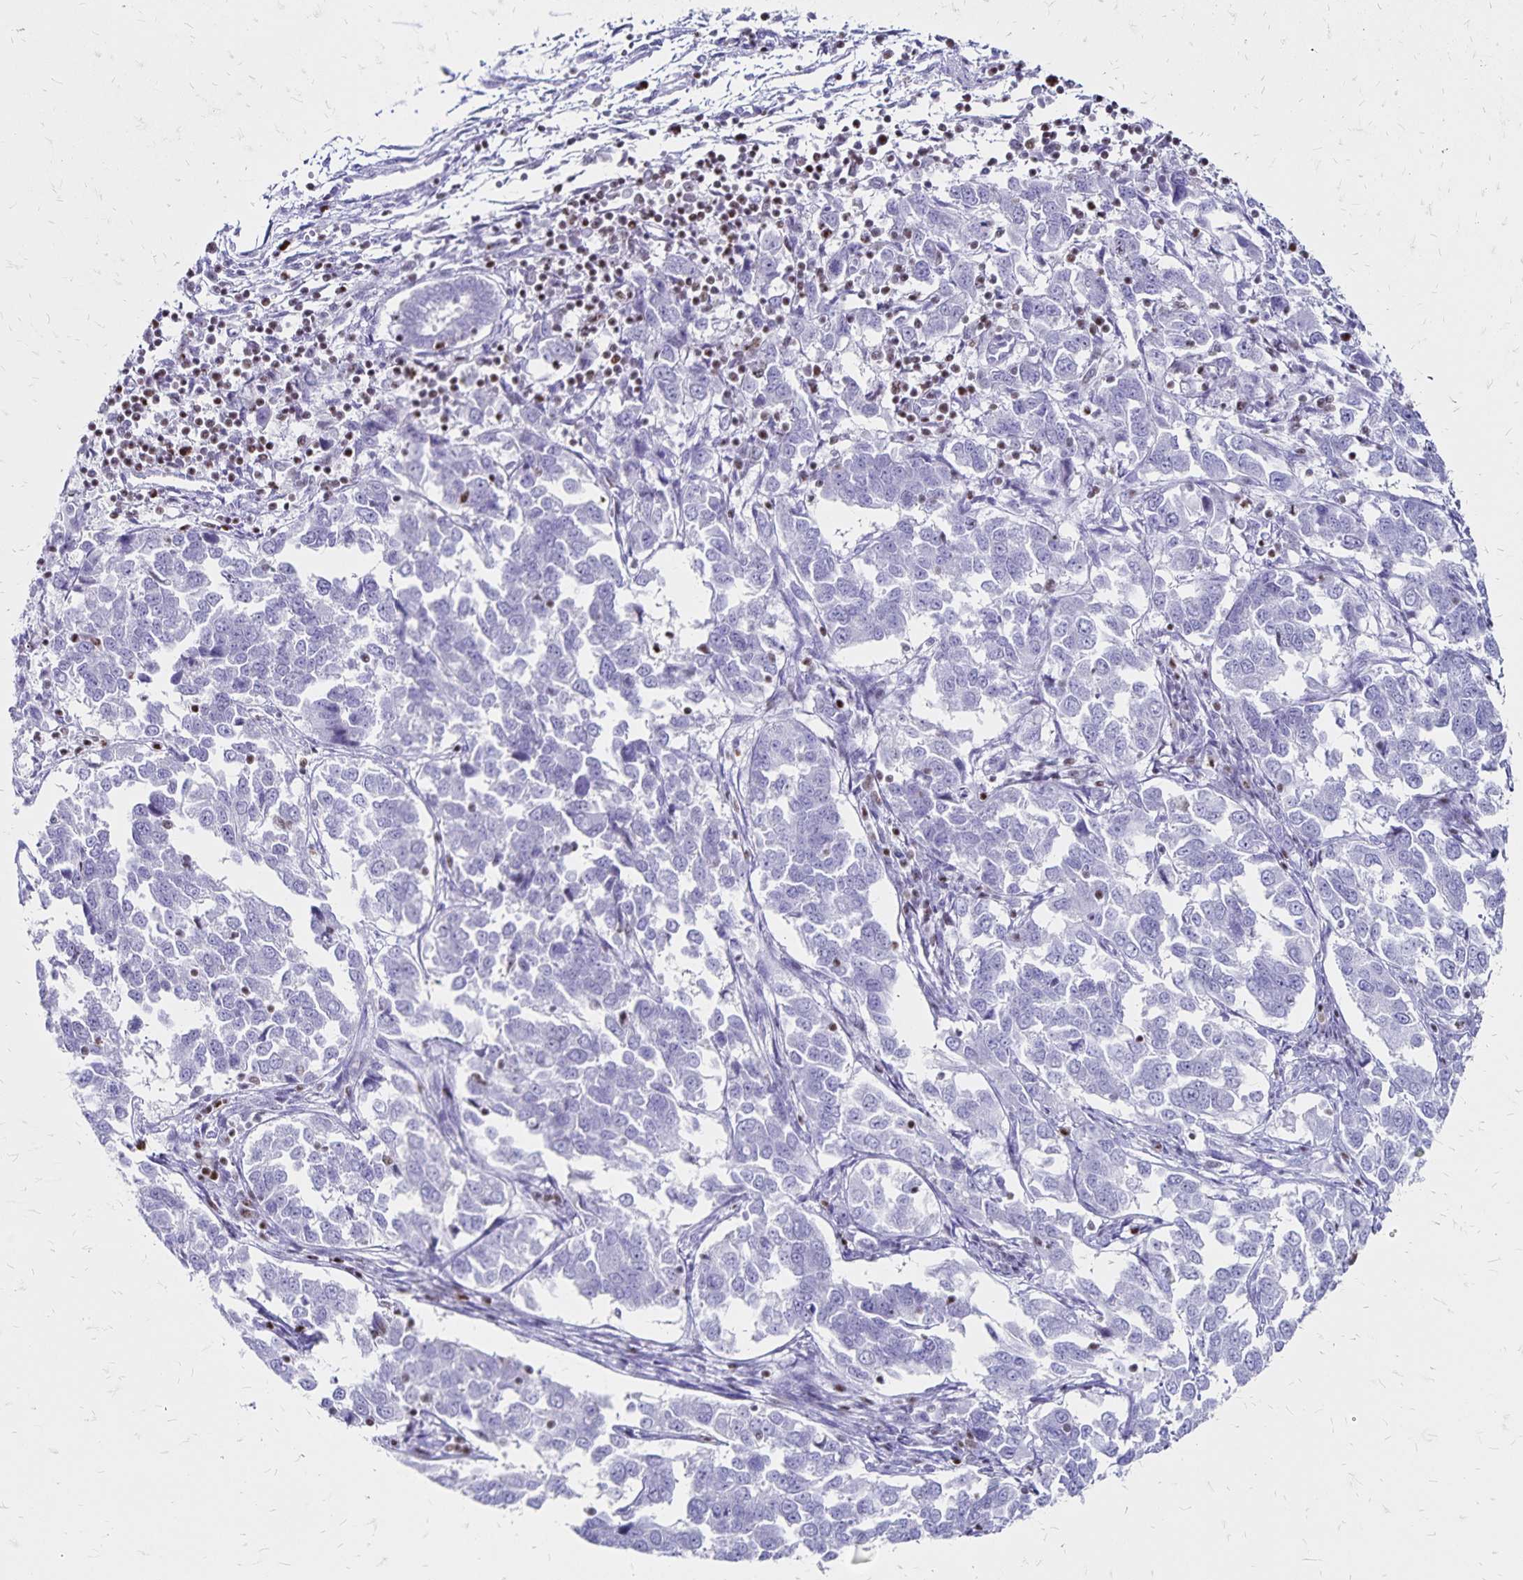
{"staining": {"intensity": "negative", "quantity": "none", "location": "none"}, "tissue": "endometrial cancer", "cell_type": "Tumor cells", "image_type": "cancer", "snomed": [{"axis": "morphology", "description": "Adenocarcinoma, NOS"}, {"axis": "topography", "description": "Endometrium"}], "caption": "Micrograph shows no significant protein staining in tumor cells of adenocarcinoma (endometrial).", "gene": "IKZF1", "patient": {"sex": "female", "age": 43}}